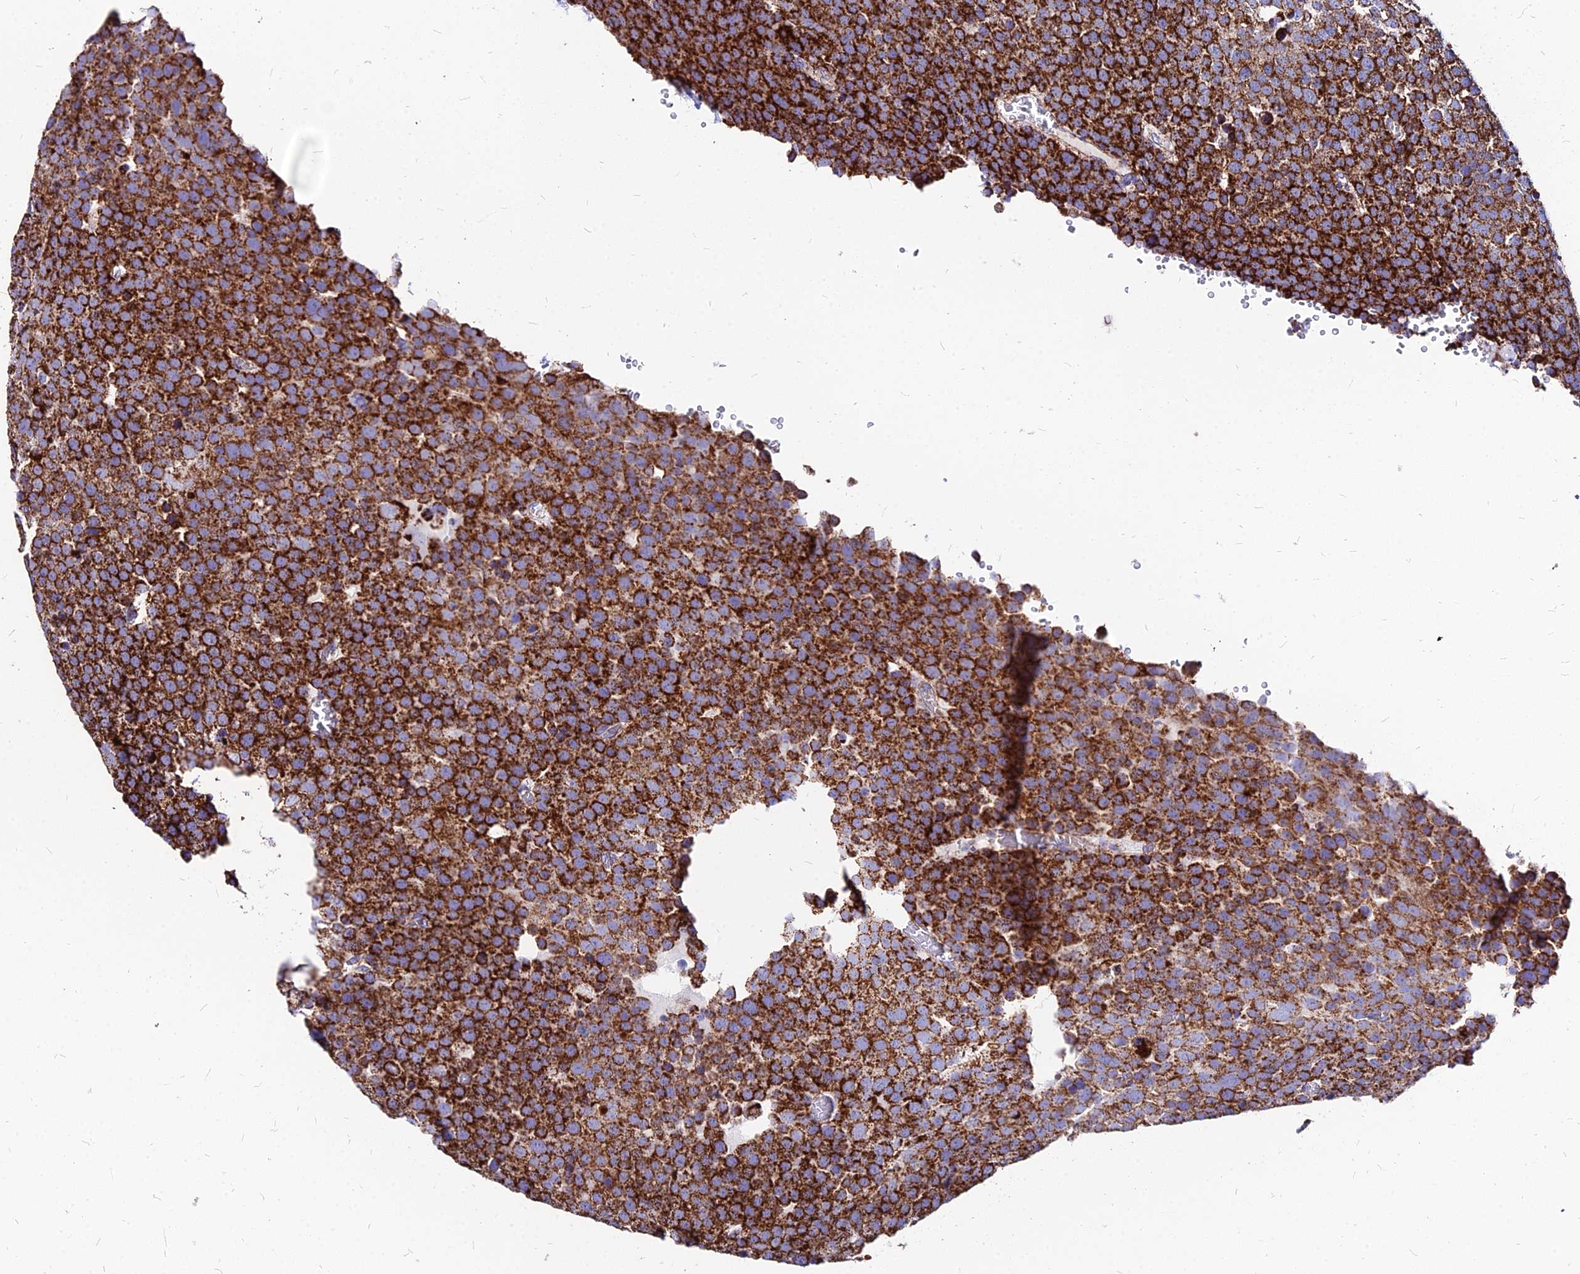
{"staining": {"intensity": "strong", "quantity": ">75%", "location": "cytoplasmic/membranous"}, "tissue": "testis cancer", "cell_type": "Tumor cells", "image_type": "cancer", "snomed": [{"axis": "morphology", "description": "Seminoma, NOS"}, {"axis": "topography", "description": "Testis"}], "caption": "The histopathology image displays immunohistochemical staining of testis seminoma. There is strong cytoplasmic/membranous positivity is appreciated in about >75% of tumor cells. (IHC, brightfield microscopy, high magnification).", "gene": "DLD", "patient": {"sex": "male", "age": 71}}